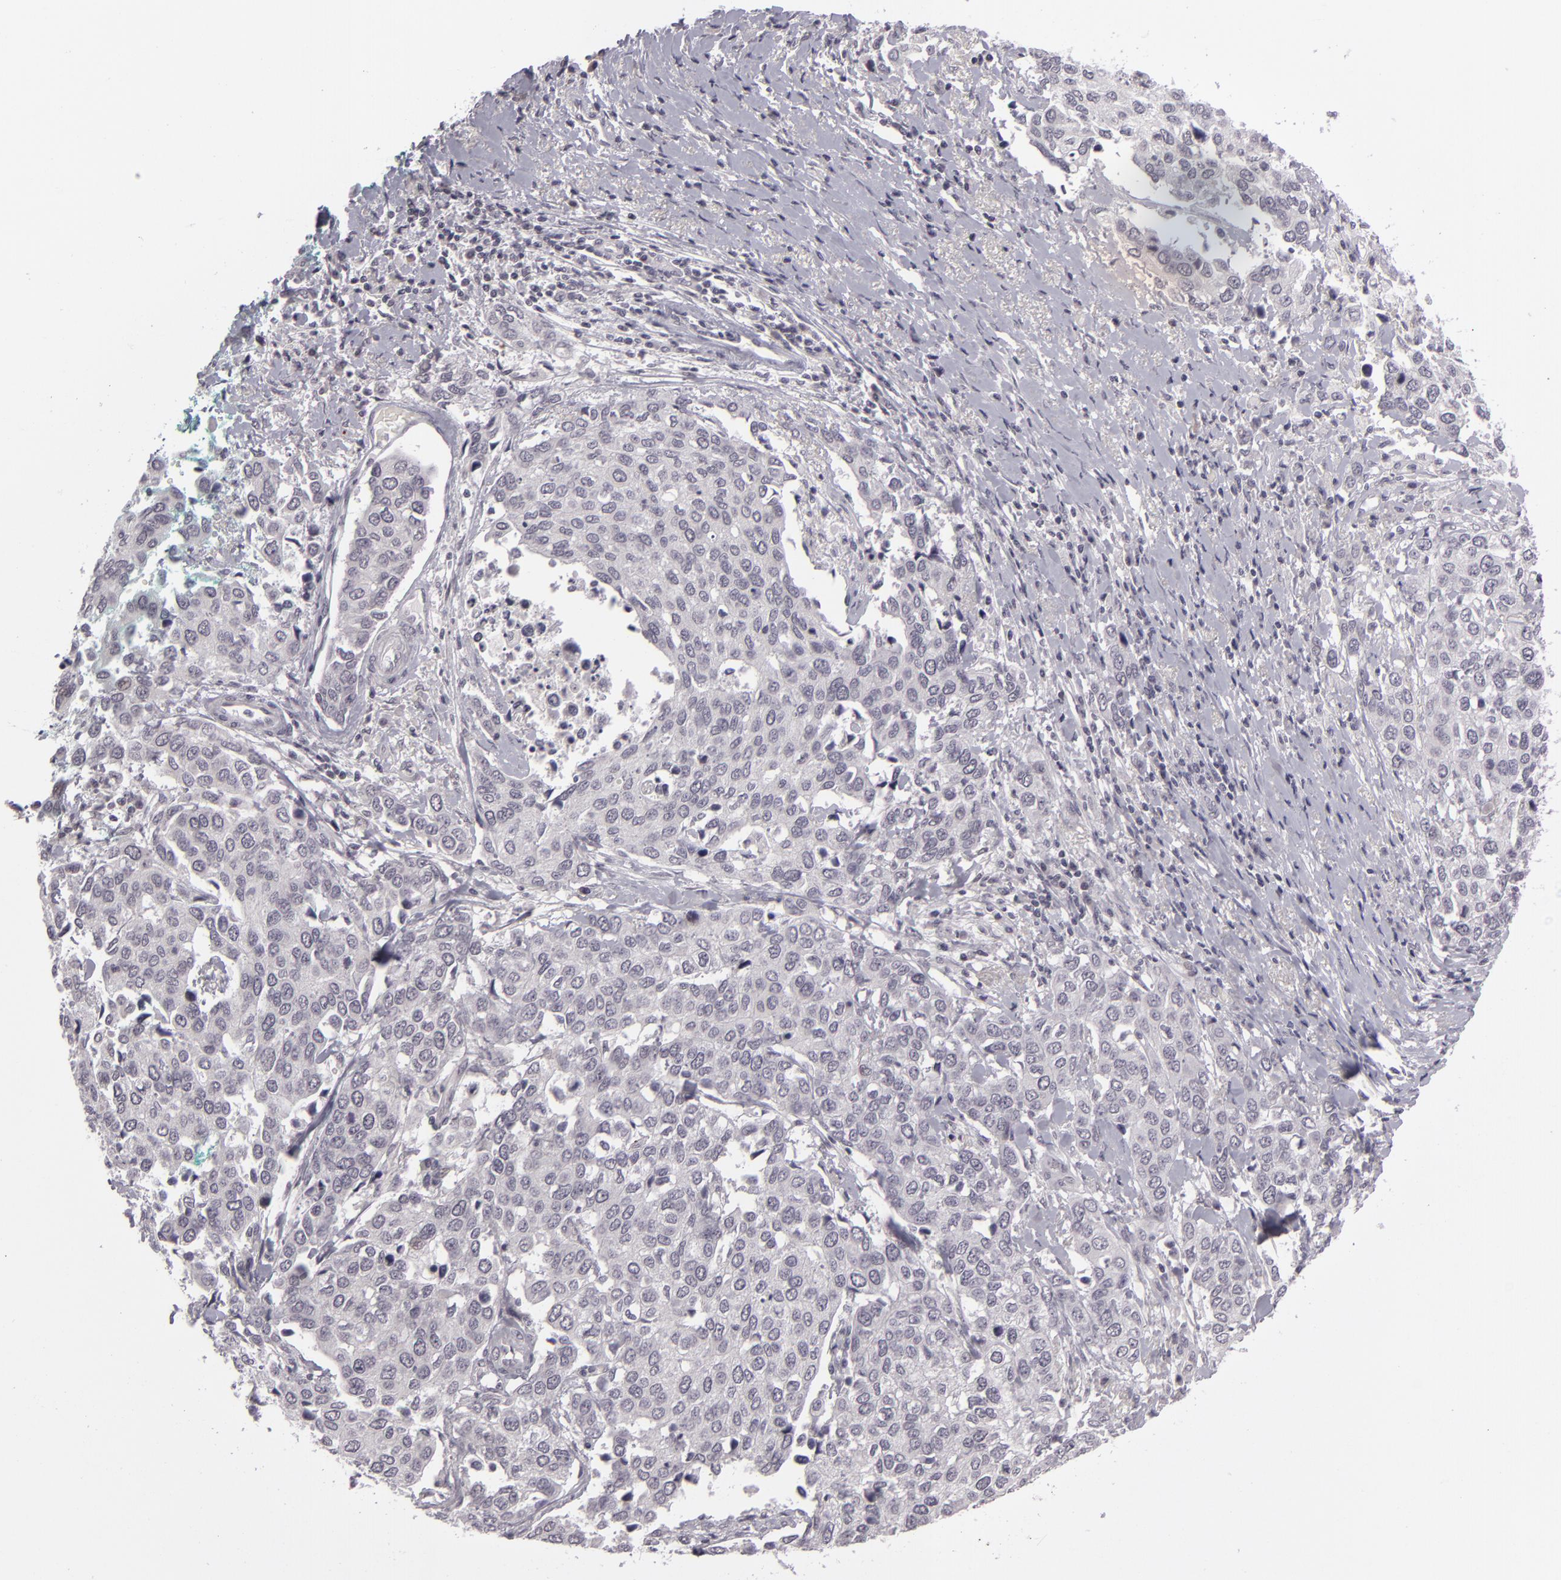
{"staining": {"intensity": "negative", "quantity": "none", "location": "none"}, "tissue": "cervical cancer", "cell_type": "Tumor cells", "image_type": "cancer", "snomed": [{"axis": "morphology", "description": "Squamous cell carcinoma, NOS"}, {"axis": "topography", "description": "Cervix"}], "caption": "Cervical cancer stained for a protein using IHC shows no expression tumor cells.", "gene": "ZNF205", "patient": {"sex": "female", "age": 54}}